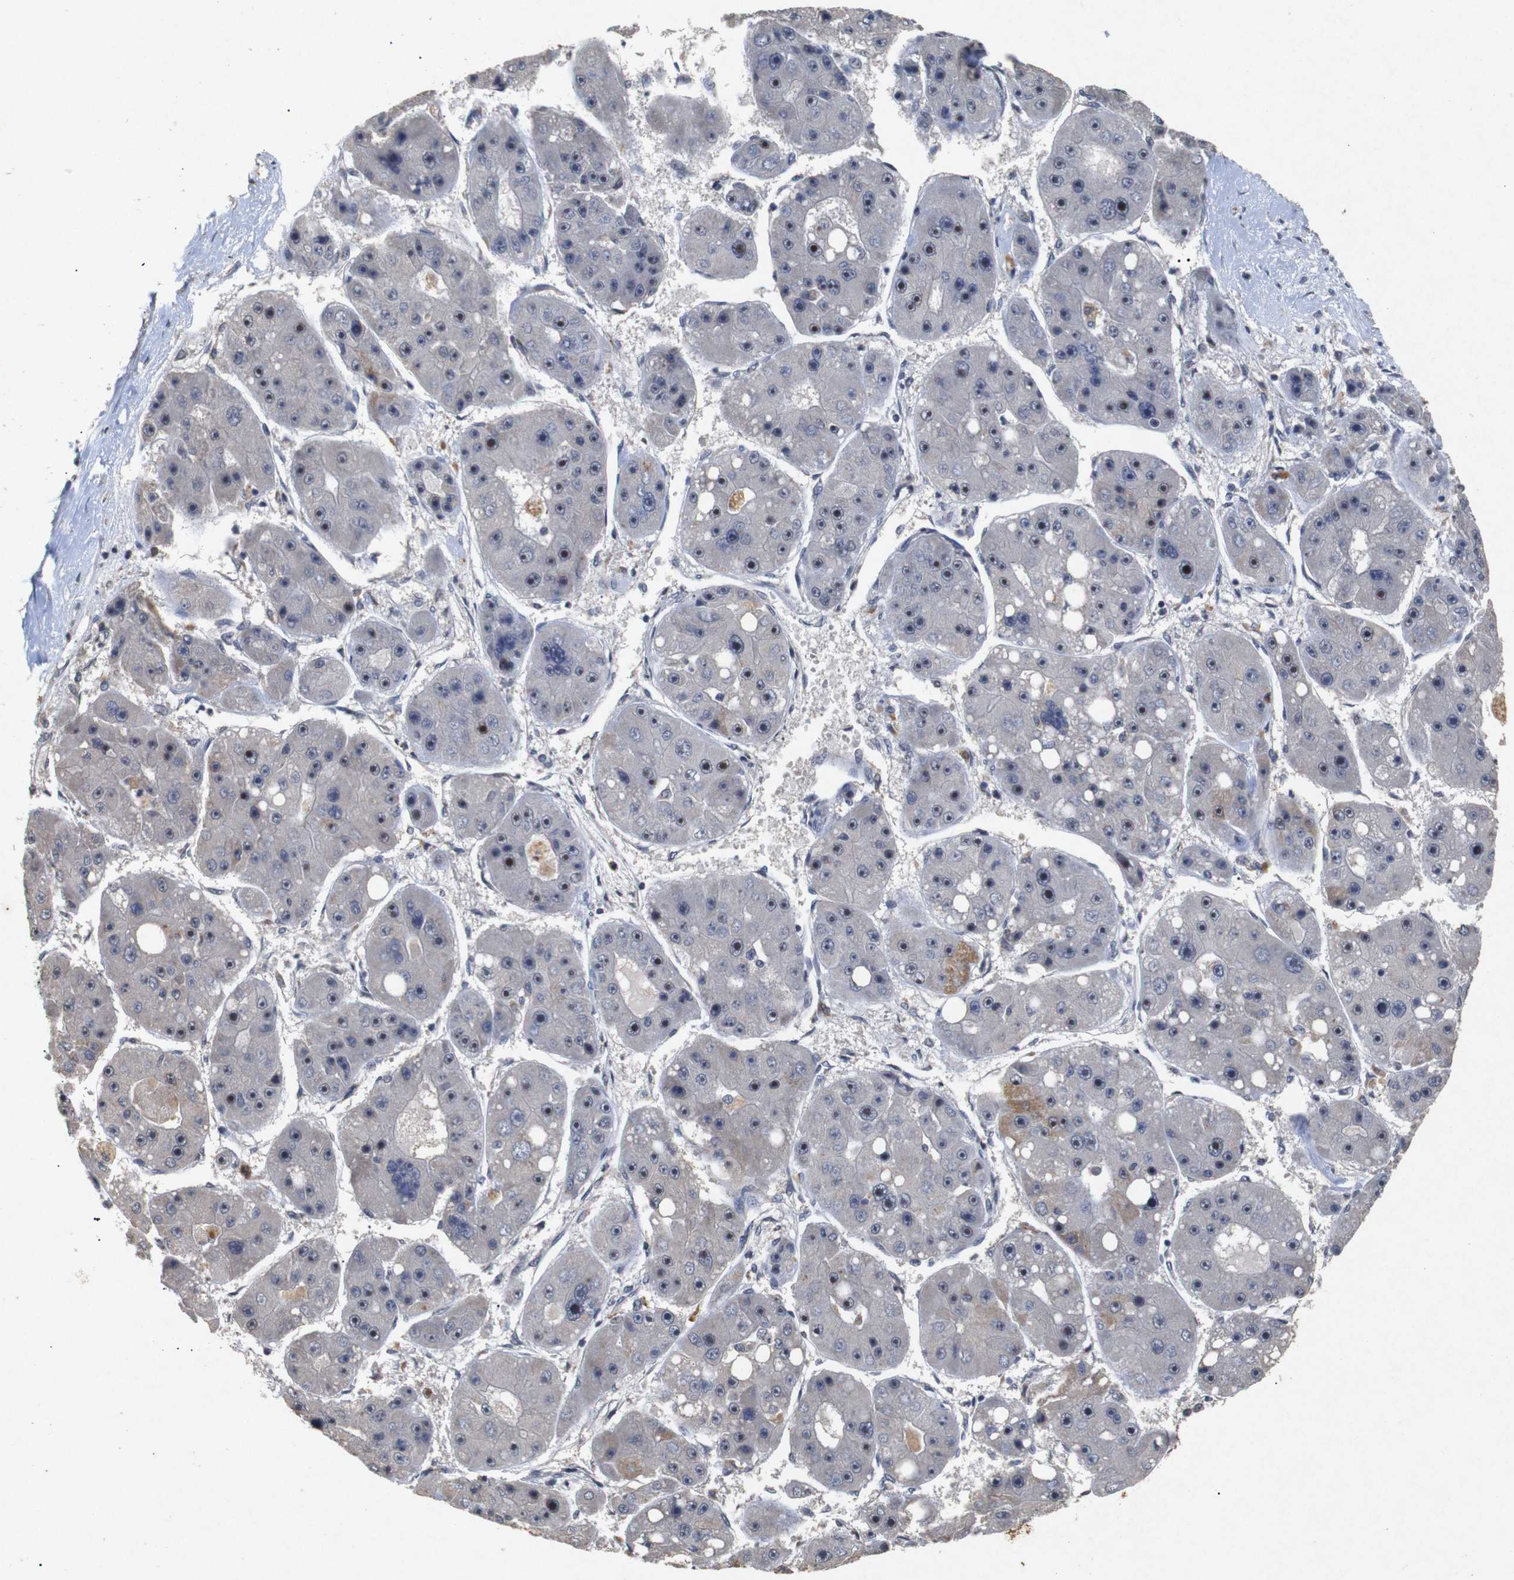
{"staining": {"intensity": "strong", "quantity": "25%-75%", "location": "nuclear"}, "tissue": "liver cancer", "cell_type": "Tumor cells", "image_type": "cancer", "snomed": [{"axis": "morphology", "description": "Carcinoma, Hepatocellular, NOS"}, {"axis": "topography", "description": "Liver"}], "caption": "The image reveals immunohistochemical staining of liver cancer (hepatocellular carcinoma). There is strong nuclear positivity is appreciated in about 25%-75% of tumor cells. (Brightfield microscopy of DAB IHC at high magnification).", "gene": "PARN", "patient": {"sex": "female", "age": 61}}